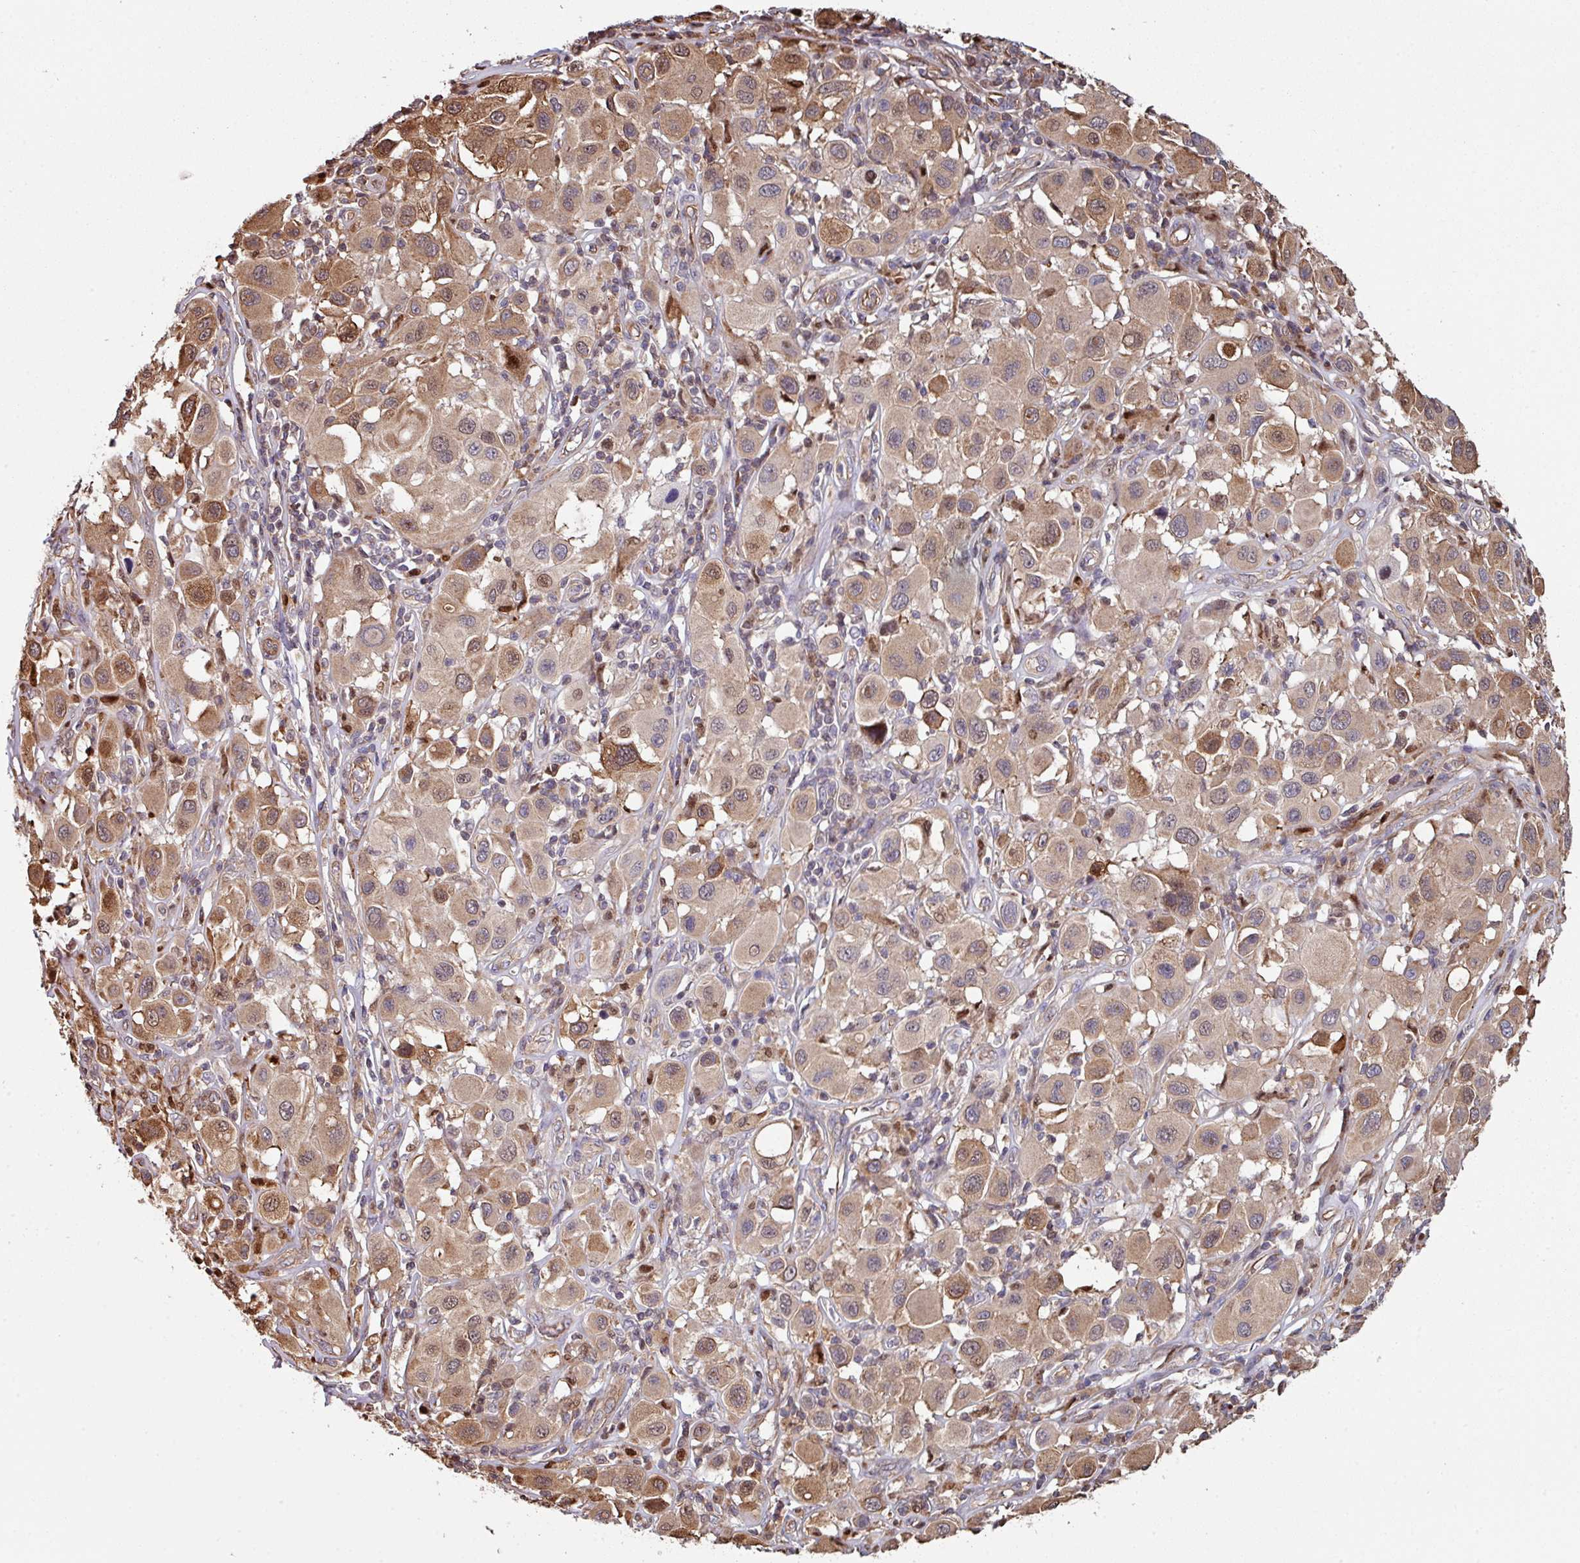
{"staining": {"intensity": "moderate", "quantity": ">75%", "location": "cytoplasmic/membranous,nuclear"}, "tissue": "melanoma", "cell_type": "Tumor cells", "image_type": "cancer", "snomed": [{"axis": "morphology", "description": "Malignant melanoma, Metastatic site"}, {"axis": "topography", "description": "Skin"}], "caption": "About >75% of tumor cells in human melanoma demonstrate moderate cytoplasmic/membranous and nuclear protein staining as visualized by brown immunohistochemical staining.", "gene": "ANO9", "patient": {"sex": "male", "age": 41}}